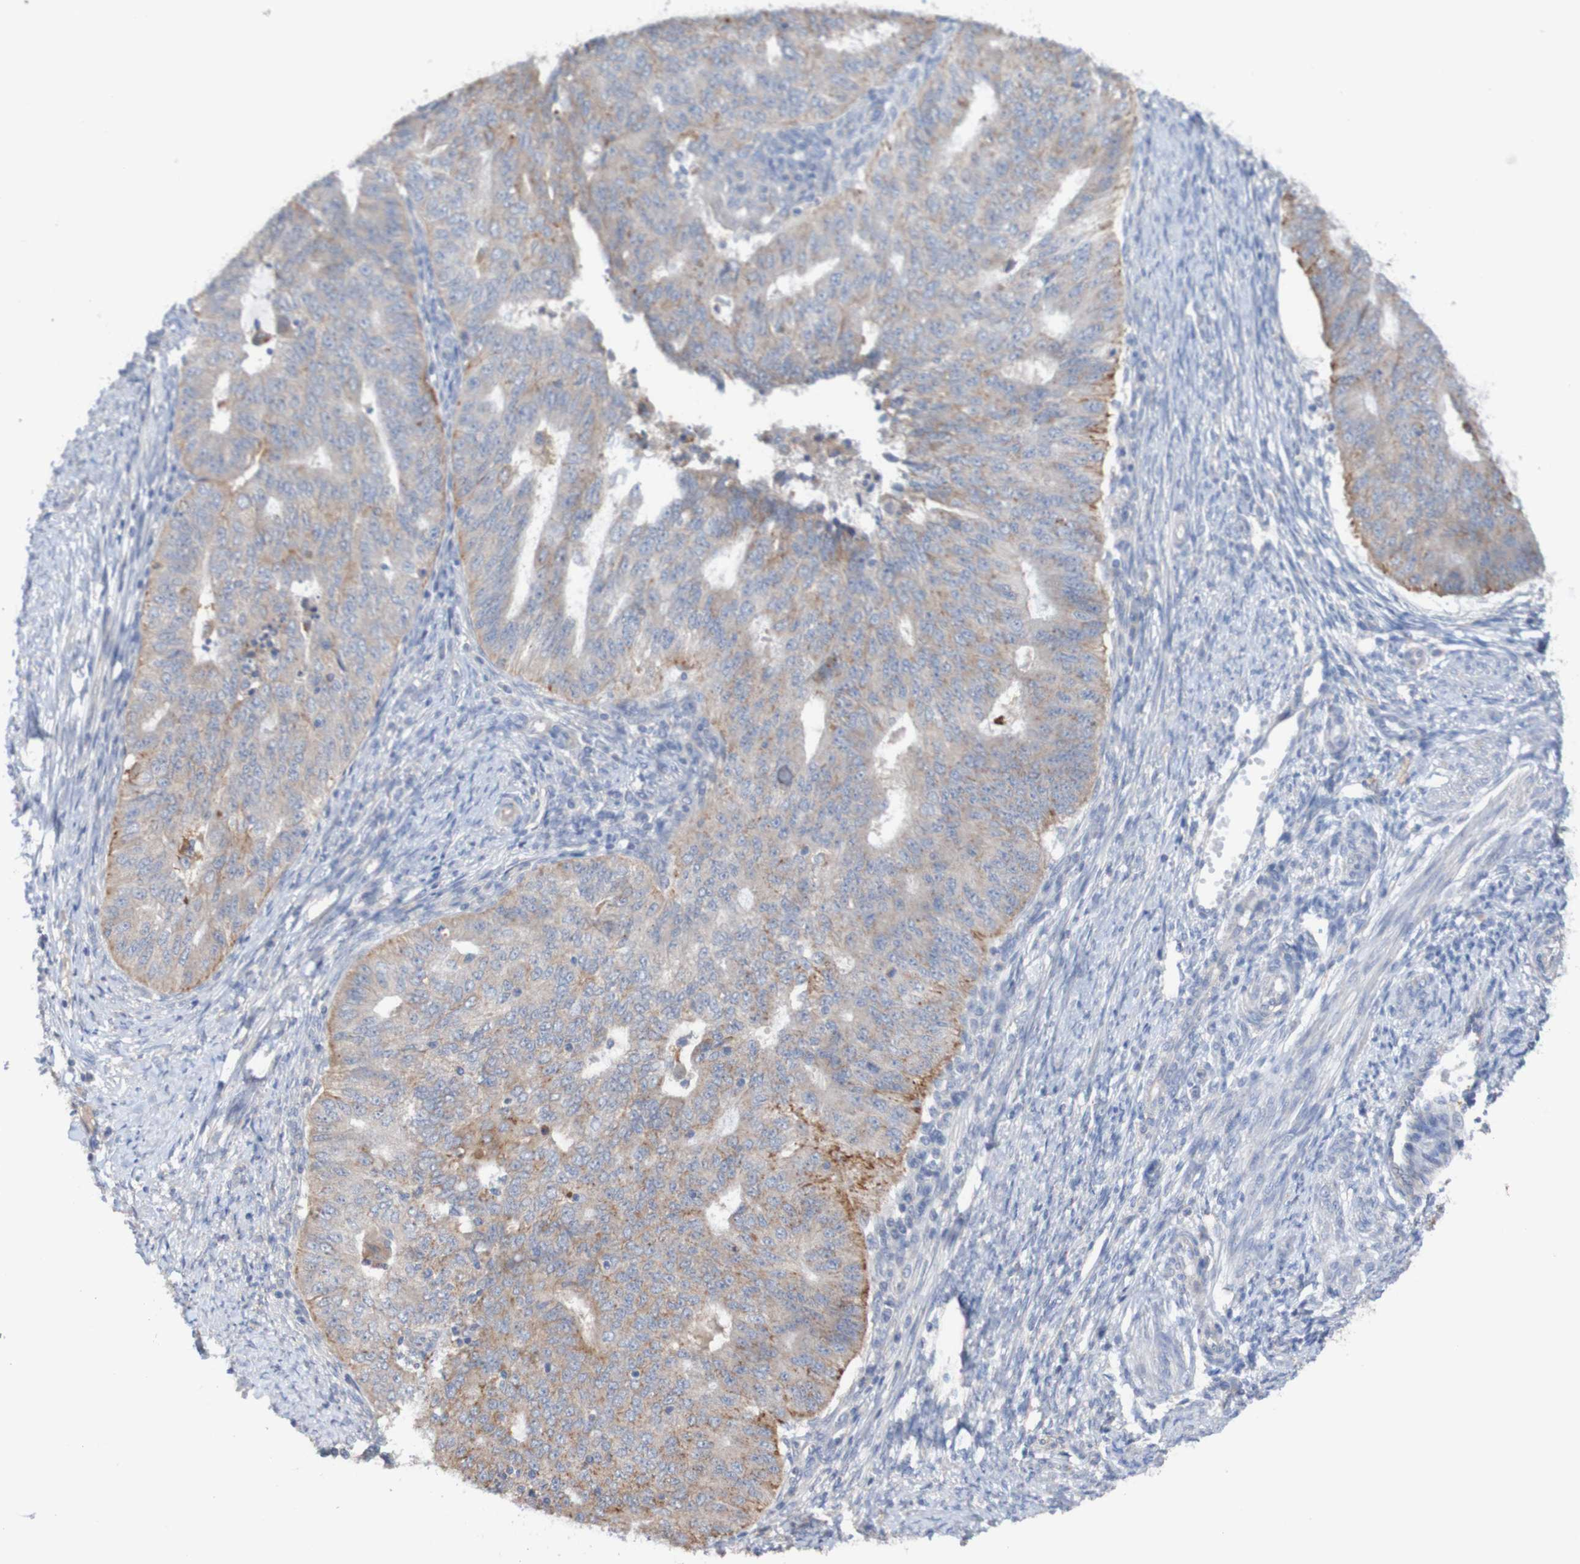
{"staining": {"intensity": "moderate", "quantity": "25%-75%", "location": "cytoplasmic/membranous"}, "tissue": "endometrial cancer", "cell_type": "Tumor cells", "image_type": "cancer", "snomed": [{"axis": "morphology", "description": "Adenocarcinoma, NOS"}, {"axis": "topography", "description": "Endometrium"}], "caption": "Endometrial cancer tissue exhibits moderate cytoplasmic/membranous expression in about 25%-75% of tumor cells", "gene": "PHYH", "patient": {"sex": "female", "age": 32}}